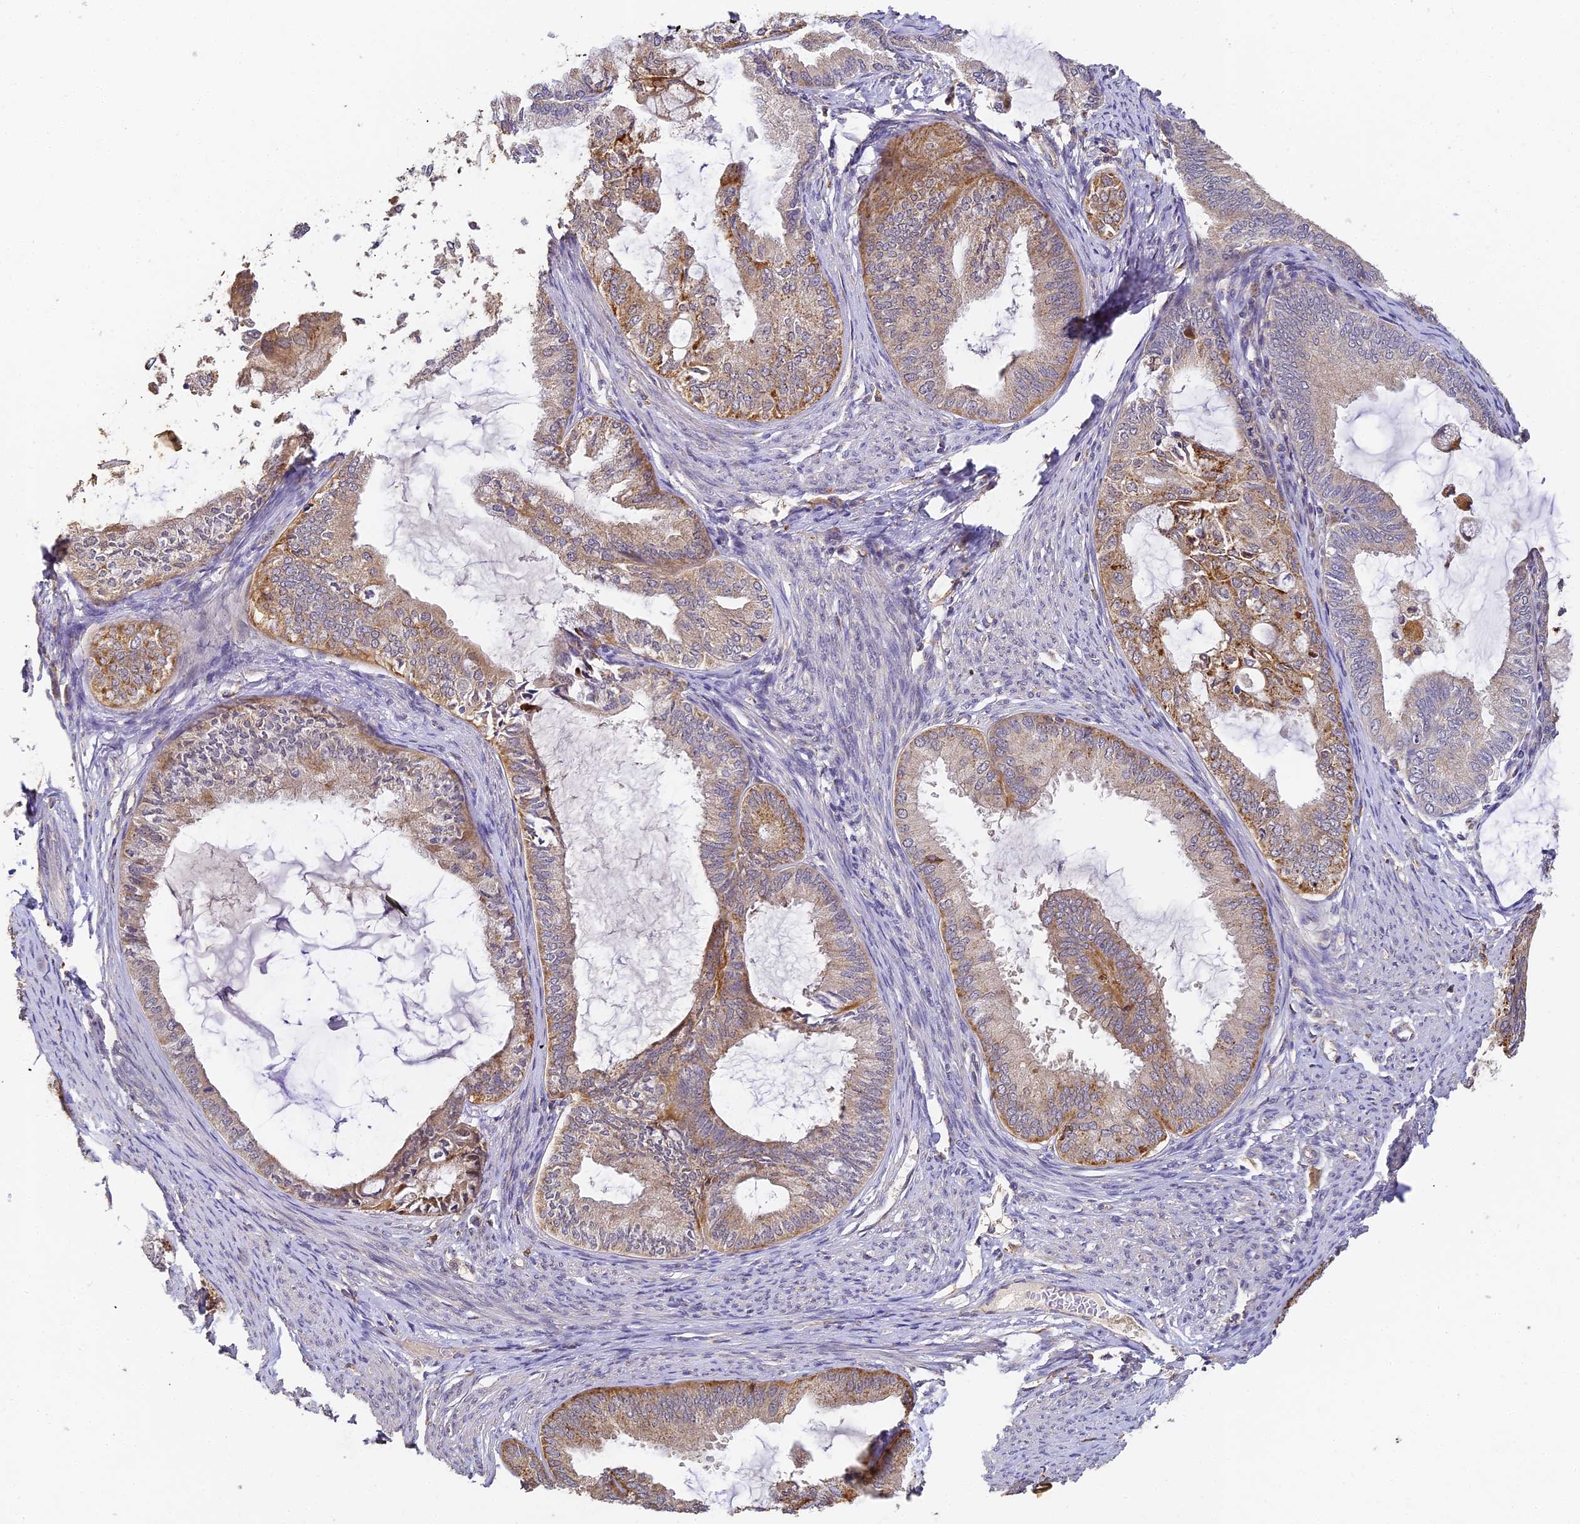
{"staining": {"intensity": "moderate", "quantity": ">75%", "location": "cytoplasmic/membranous"}, "tissue": "endometrial cancer", "cell_type": "Tumor cells", "image_type": "cancer", "snomed": [{"axis": "morphology", "description": "Adenocarcinoma, NOS"}, {"axis": "topography", "description": "Endometrium"}], "caption": "Immunohistochemical staining of endometrial cancer (adenocarcinoma) displays medium levels of moderate cytoplasmic/membranous protein expression in about >75% of tumor cells.", "gene": "YAE1", "patient": {"sex": "female", "age": 86}}